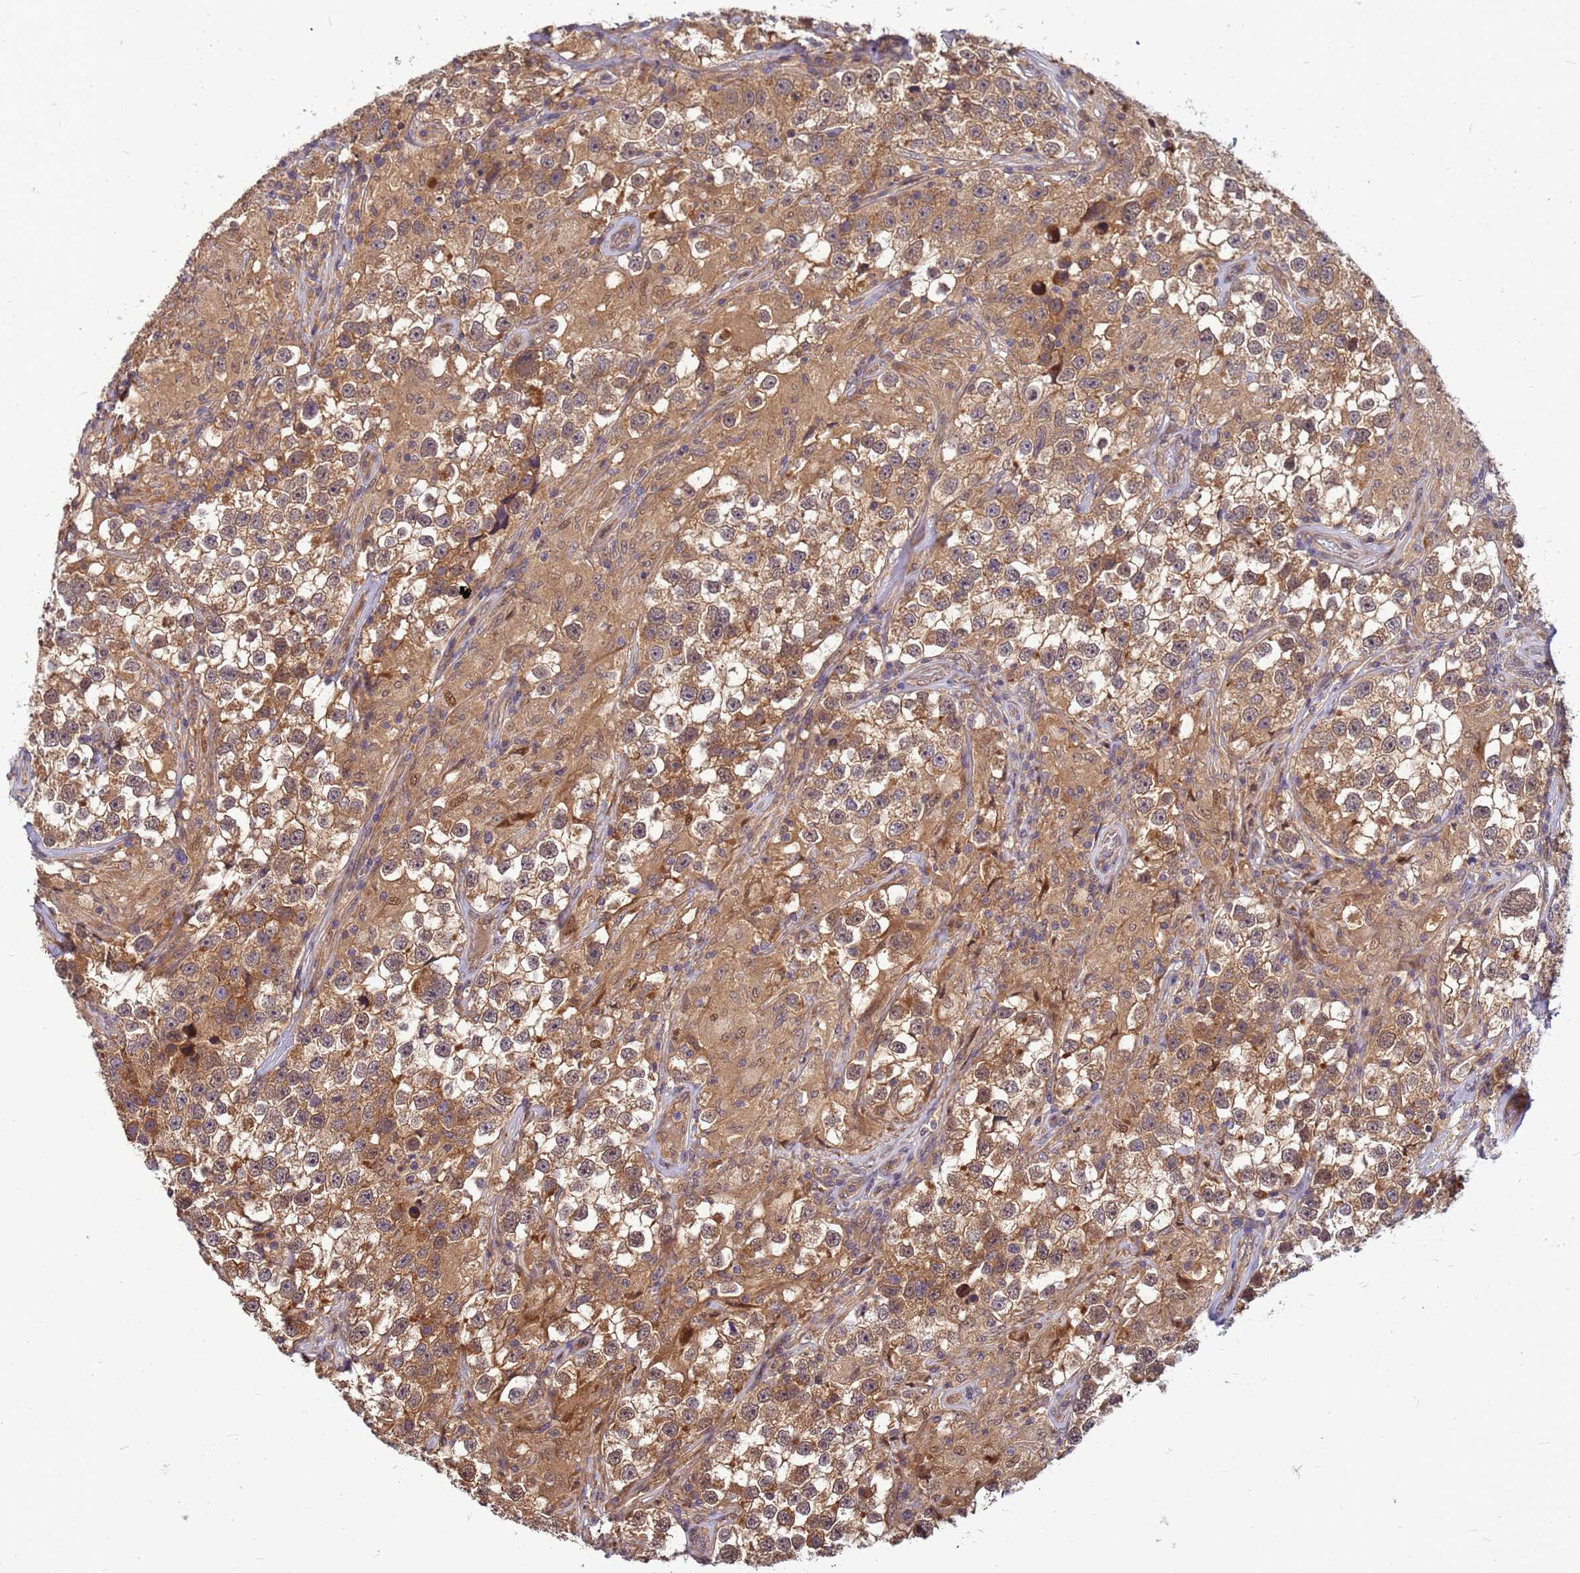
{"staining": {"intensity": "moderate", "quantity": ">75%", "location": "cytoplasmic/membranous"}, "tissue": "testis cancer", "cell_type": "Tumor cells", "image_type": "cancer", "snomed": [{"axis": "morphology", "description": "Seminoma, NOS"}, {"axis": "topography", "description": "Testis"}], "caption": "A brown stain highlights moderate cytoplasmic/membranous staining of a protein in human testis cancer (seminoma) tumor cells.", "gene": "DUS4L", "patient": {"sex": "male", "age": 46}}